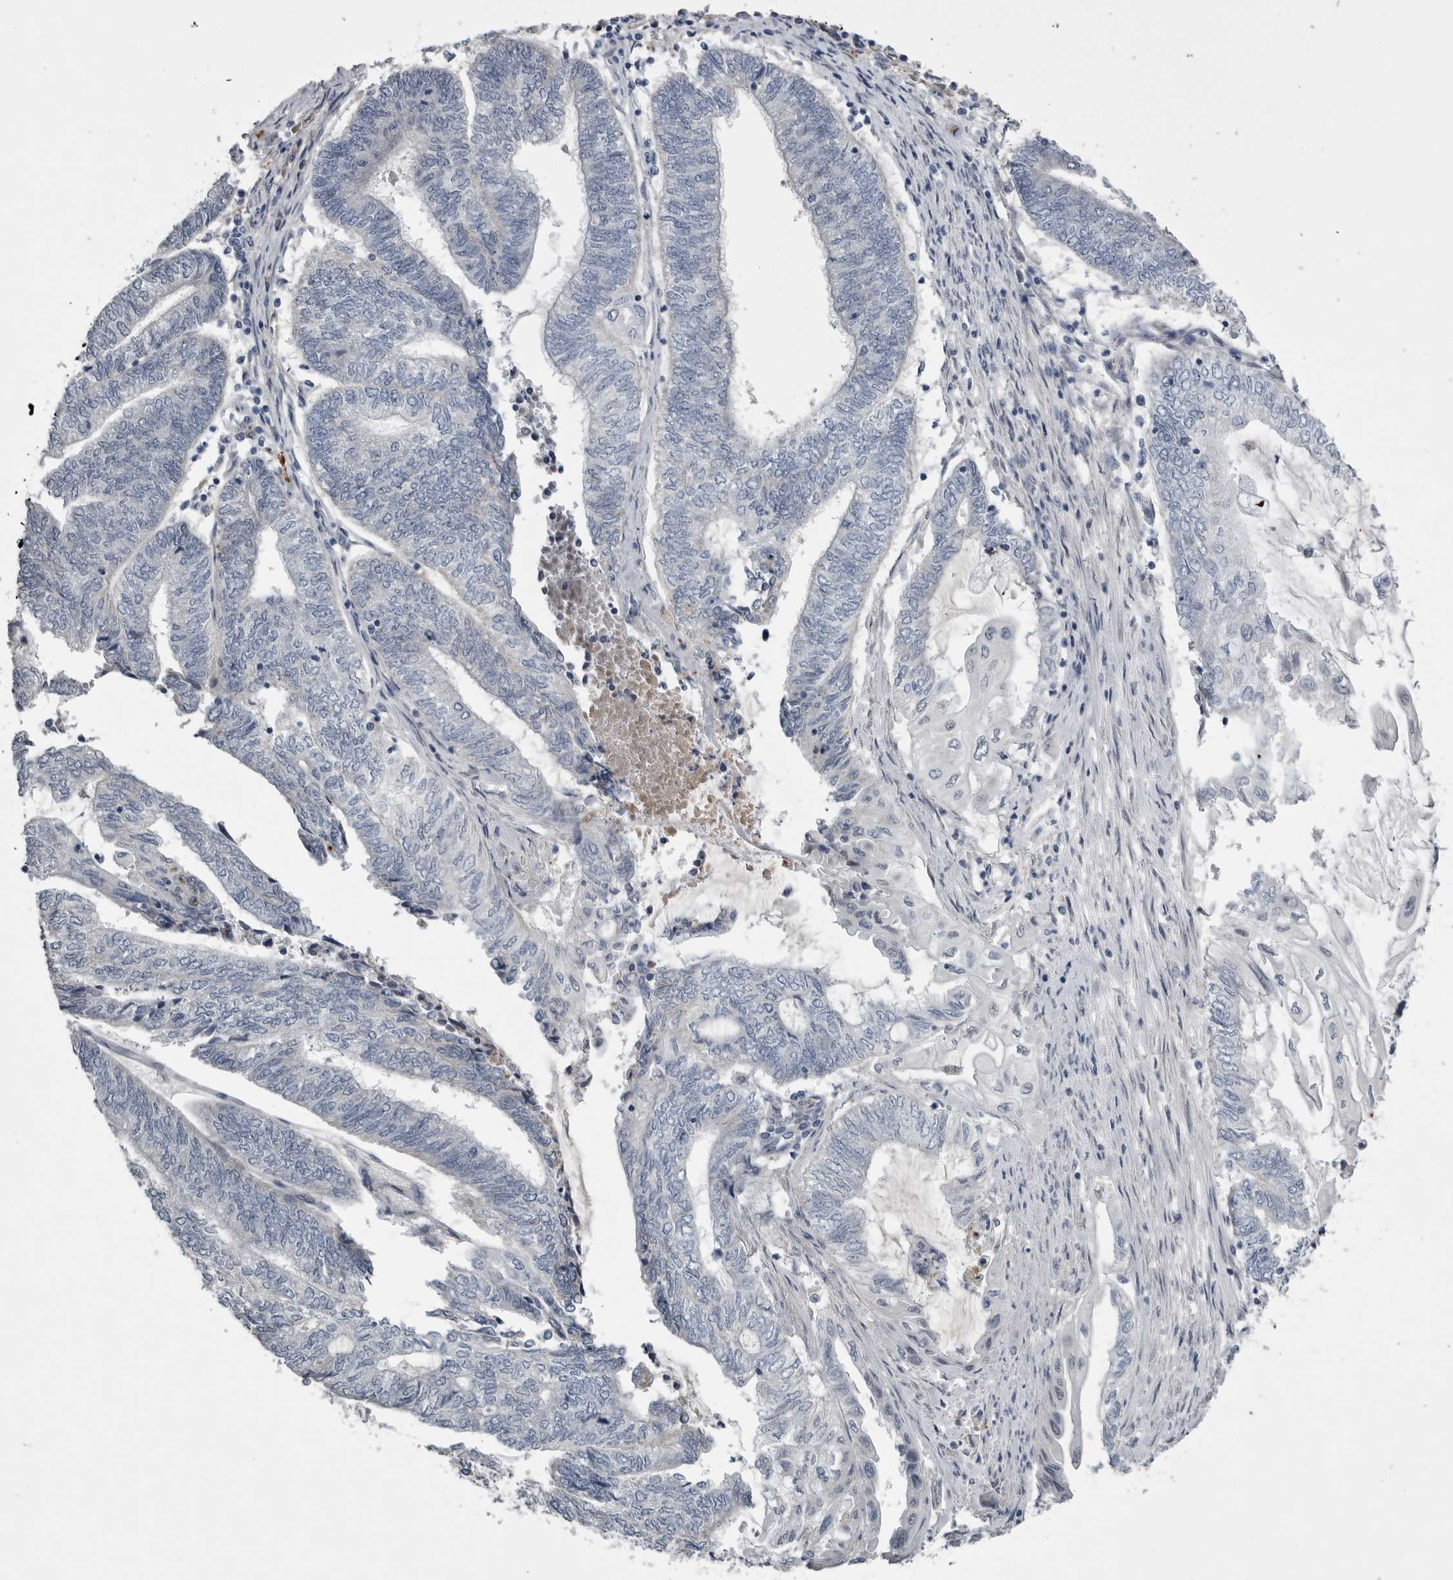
{"staining": {"intensity": "negative", "quantity": "none", "location": "none"}, "tissue": "endometrial cancer", "cell_type": "Tumor cells", "image_type": "cancer", "snomed": [{"axis": "morphology", "description": "Adenocarcinoma, NOS"}, {"axis": "topography", "description": "Uterus"}, {"axis": "topography", "description": "Endometrium"}], "caption": "Immunohistochemical staining of human endometrial cancer (adenocarcinoma) shows no significant positivity in tumor cells. Nuclei are stained in blue.", "gene": "CRP", "patient": {"sex": "female", "age": 70}}